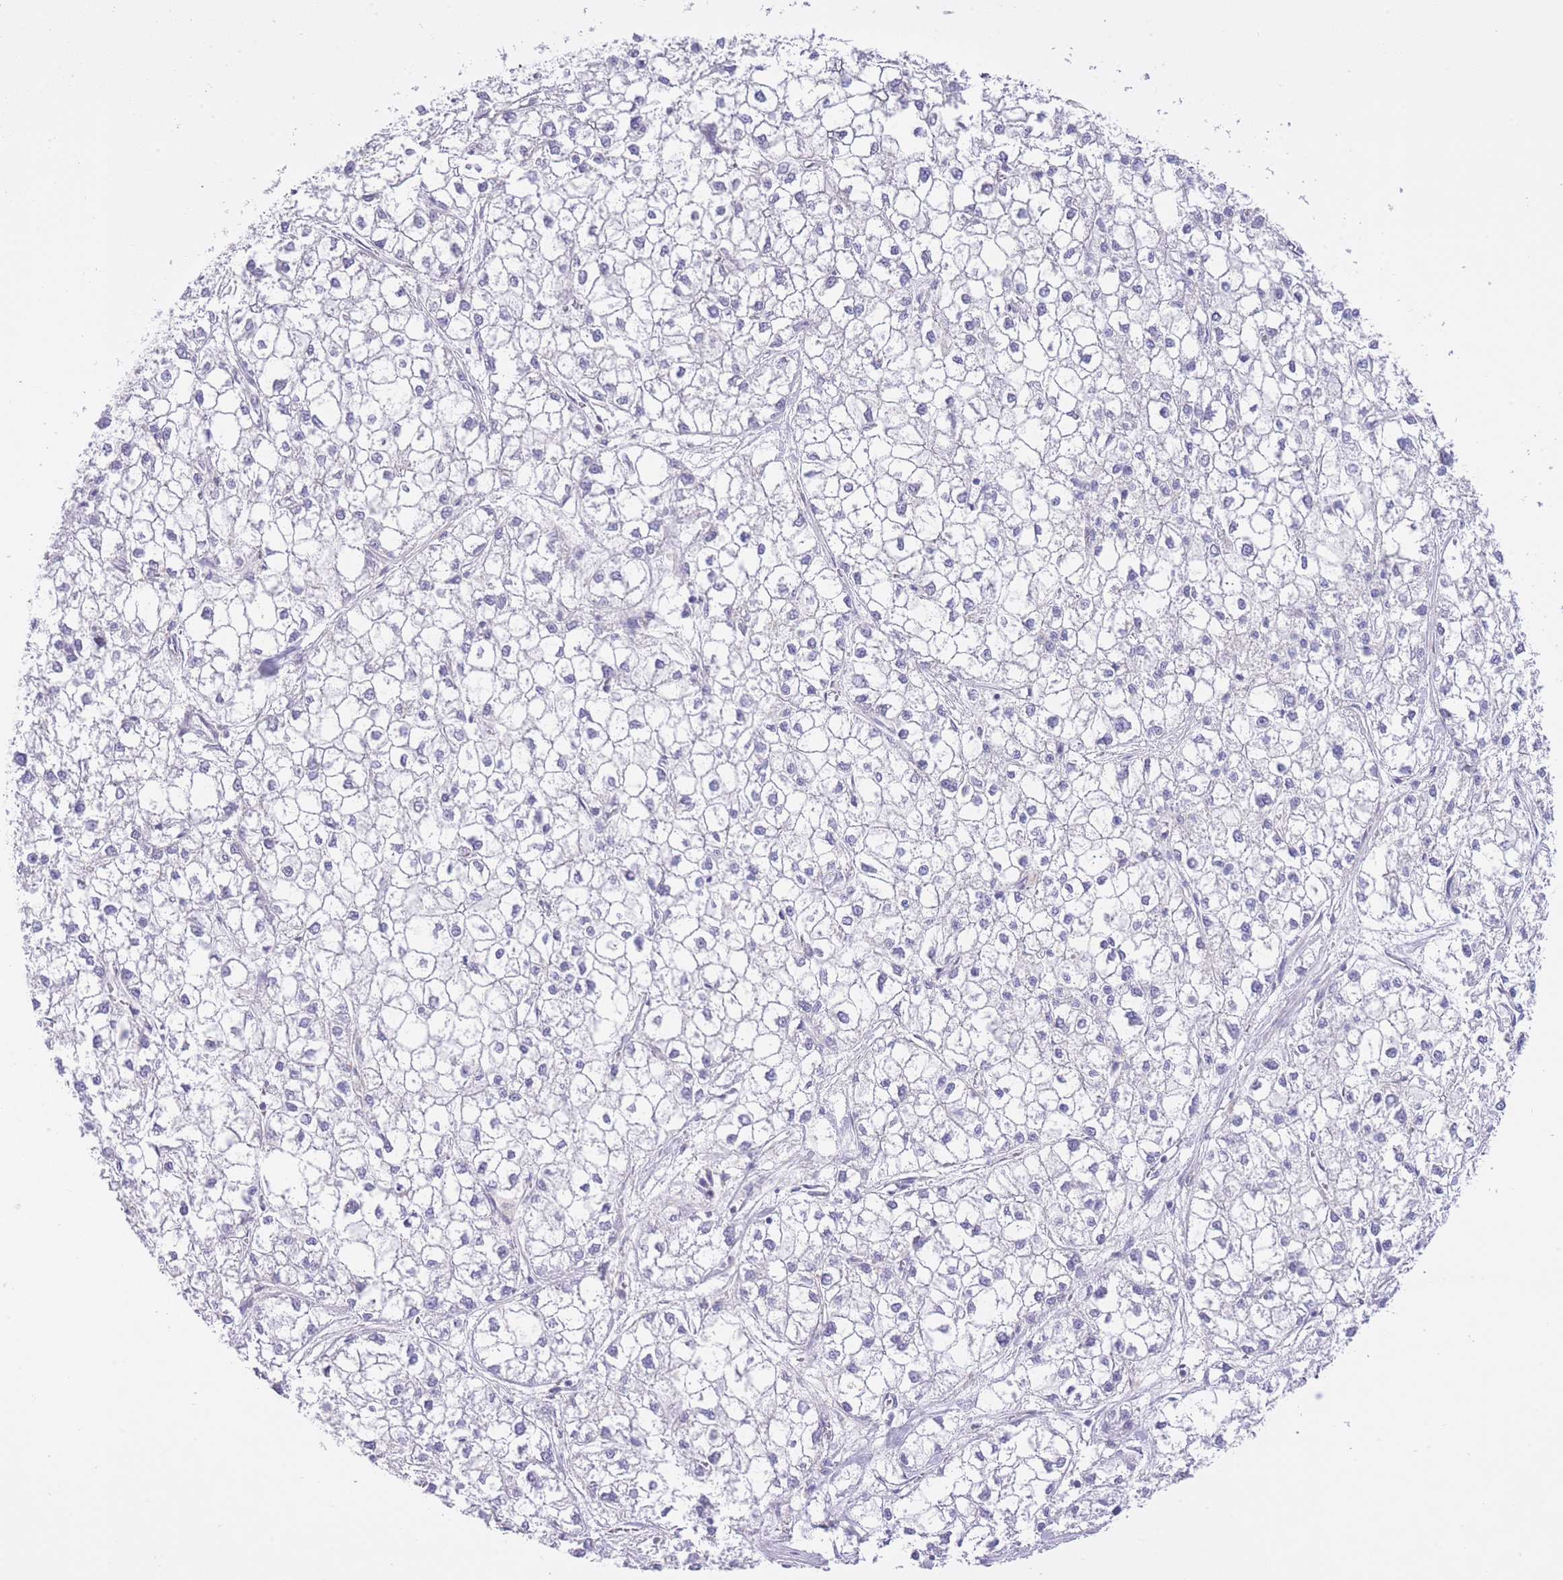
{"staining": {"intensity": "negative", "quantity": "none", "location": "none"}, "tissue": "liver cancer", "cell_type": "Tumor cells", "image_type": "cancer", "snomed": [{"axis": "morphology", "description": "Carcinoma, Hepatocellular, NOS"}, {"axis": "topography", "description": "Liver"}], "caption": "Immunohistochemistry (IHC) micrograph of neoplastic tissue: liver cancer (hepatocellular carcinoma) stained with DAB demonstrates no significant protein expression in tumor cells. (DAB immunohistochemistry, high magnification).", "gene": "MEIOSIN", "patient": {"sex": "female", "age": 43}}